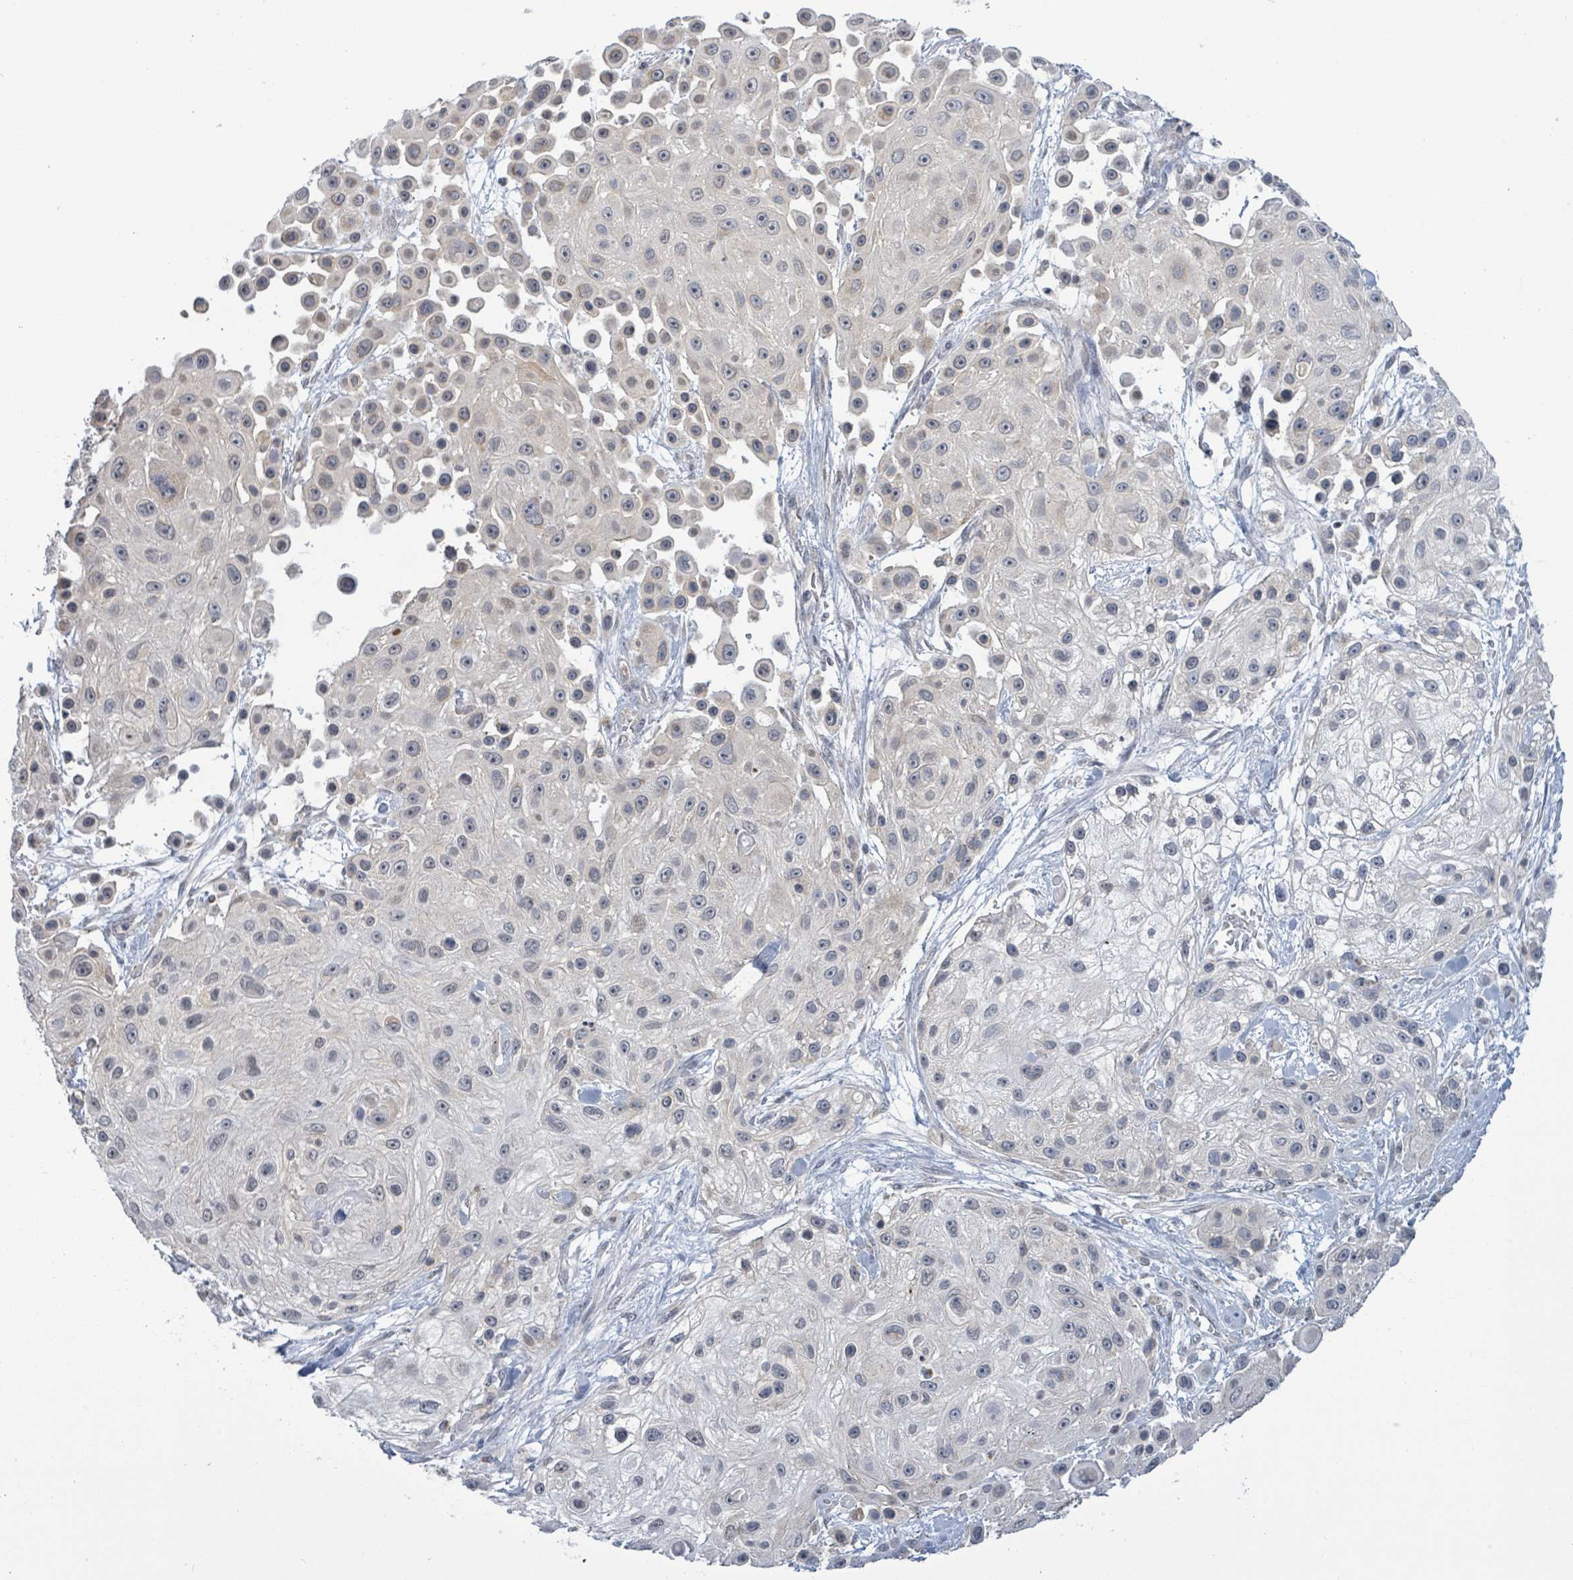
{"staining": {"intensity": "weak", "quantity": "<25%", "location": "cytoplasmic/membranous"}, "tissue": "skin cancer", "cell_type": "Tumor cells", "image_type": "cancer", "snomed": [{"axis": "morphology", "description": "Squamous cell carcinoma, NOS"}, {"axis": "topography", "description": "Skin"}], "caption": "Photomicrograph shows no significant protein staining in tumor cells of skin cancer (squamous cell carcinoma). The staining was performed using DAB to visualize the protein expression in brown, while the nuclei were stained in blue with hematoxylin (Magnification: 20x).", "gene": "COQ10B", "patient": {"sex": "male", "age": 67}}